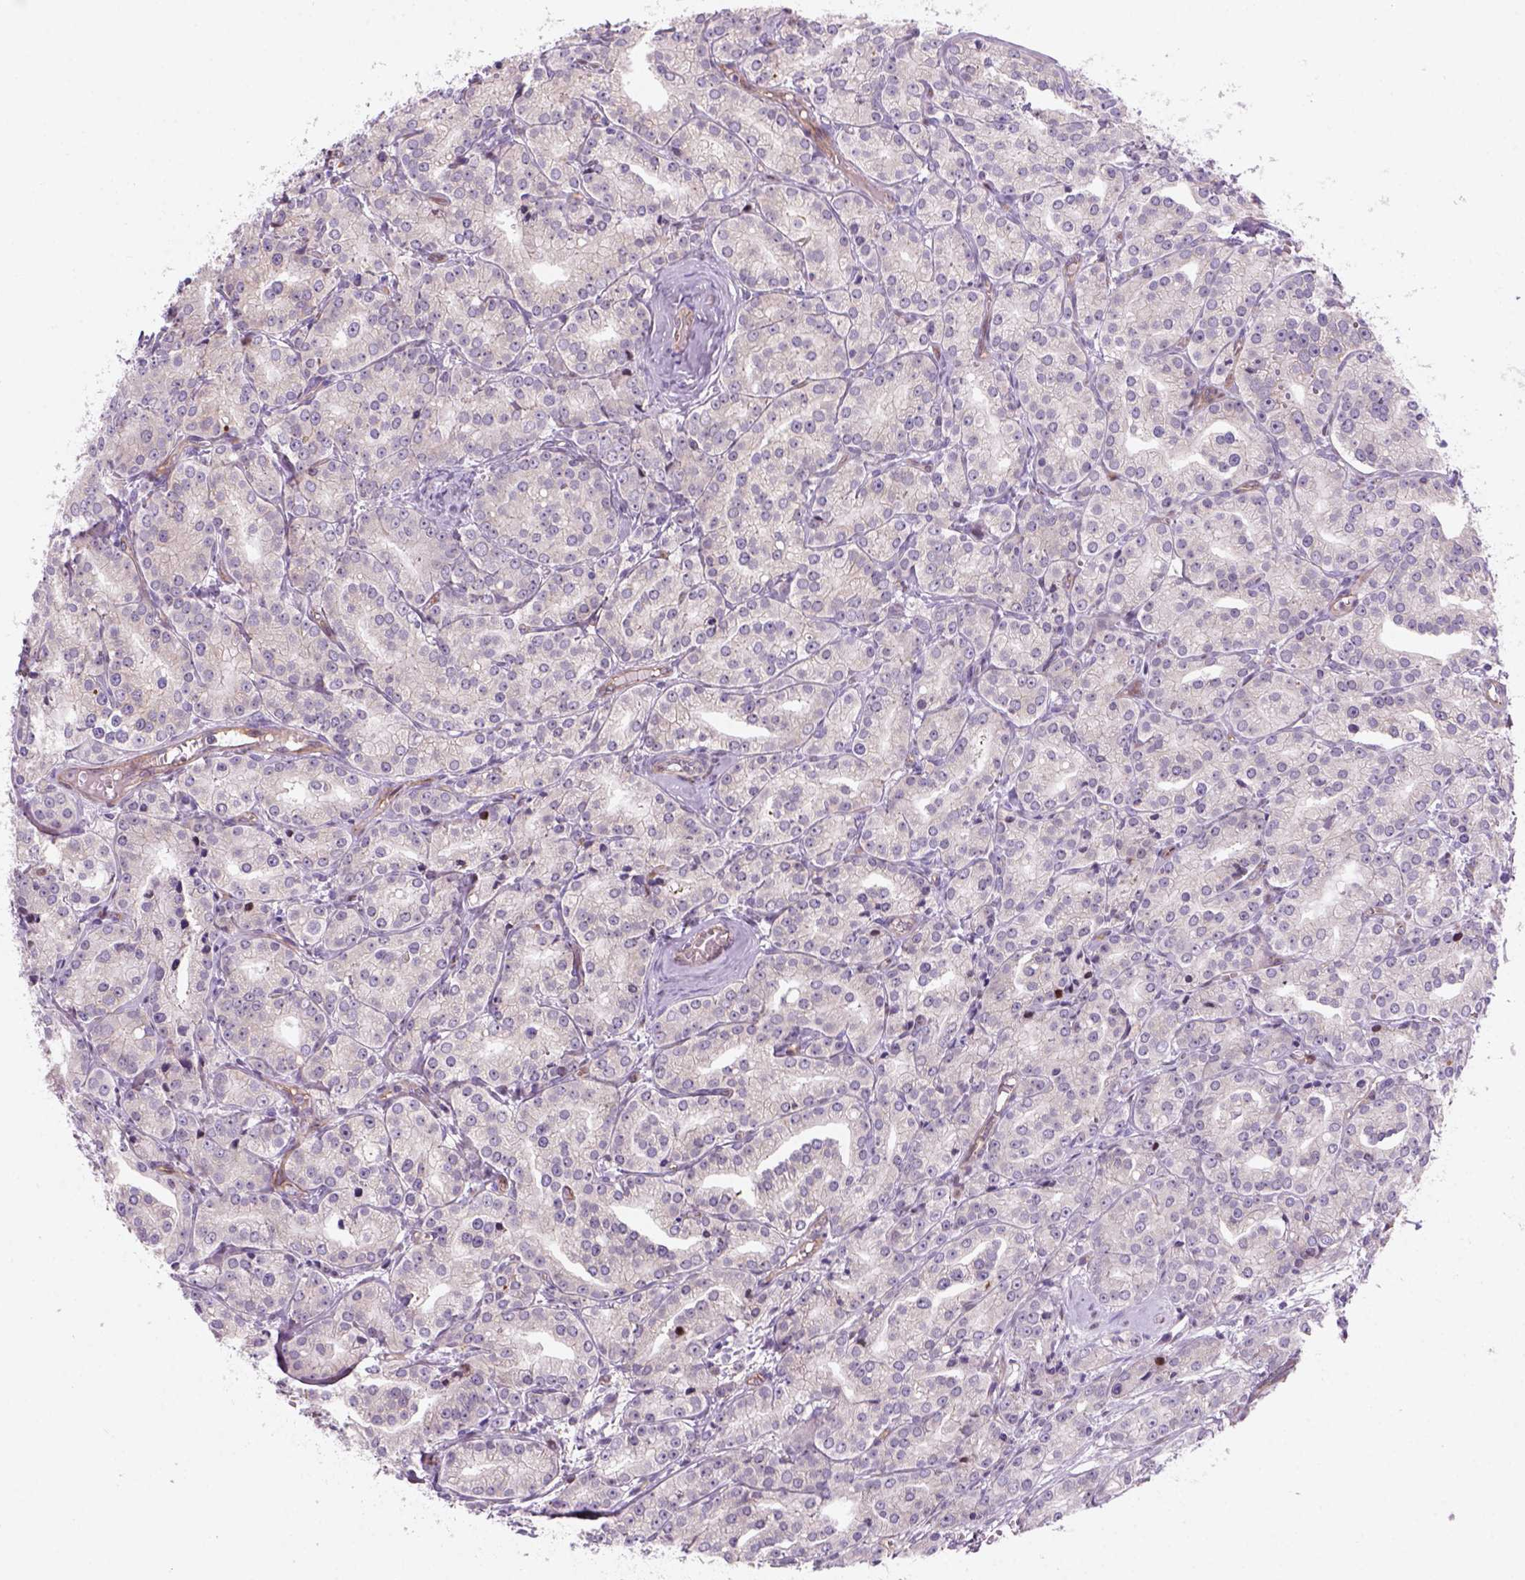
{"staining": {"intensity": "negative", "quantity": "none", "location": "none"}, "tissue": "prostate cancer", "cell_type": "Tumor cells", "image_type": "cancer", "snomed": [{"axis": "morphology", "description": "Adenocarcinoma, Medium grade"}, {"axis": "topography", "description": "Prostate"}], "caption": "Histopathology image shows no protein staining in tumor cells of prostate adenocarcinoma (medium-grade) tissue.", "gene": "VSTM5", "patient": {"sex": "male", "age": 74}}